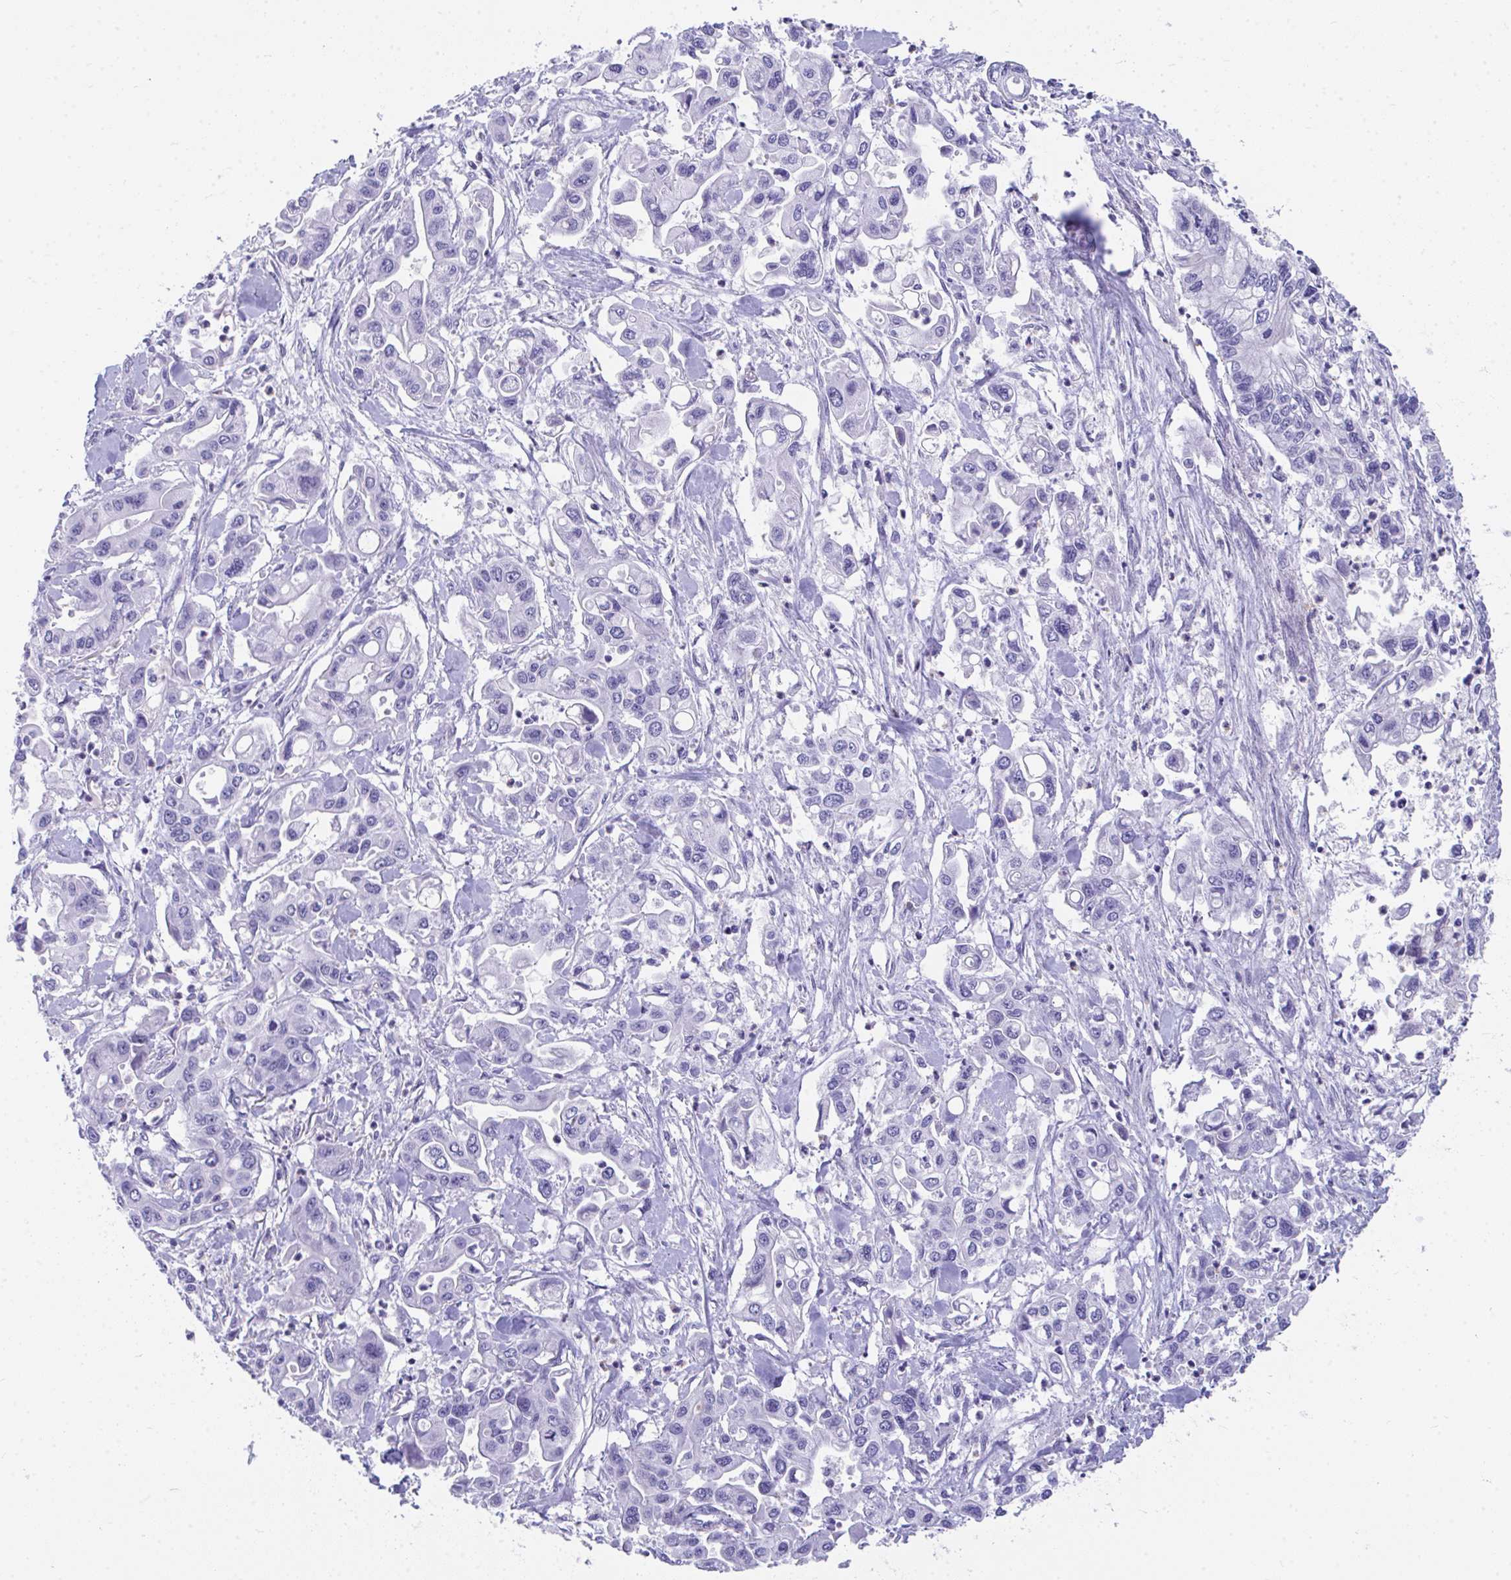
{"staining": {"intensity": "negative", "quantity": "none", "location": "none"}, "tissue": "pancreatic cancer", "cell_type": "Tumor cells", "image_type": "cancer", "snomed": [{"axis": "morphology", "description": "Adenocarcinoma, NOS"}, {"axis": "topography", "description": "Pancreas"}], "caption": "DAB (3,3'-diaminobenzidine) immunohistochemical staining of human pancreatic adenocarcinoma exhibits no significant staining in tumor cells.", "gene": "COA5", "patient": {"sex": "male", "age": 62}}